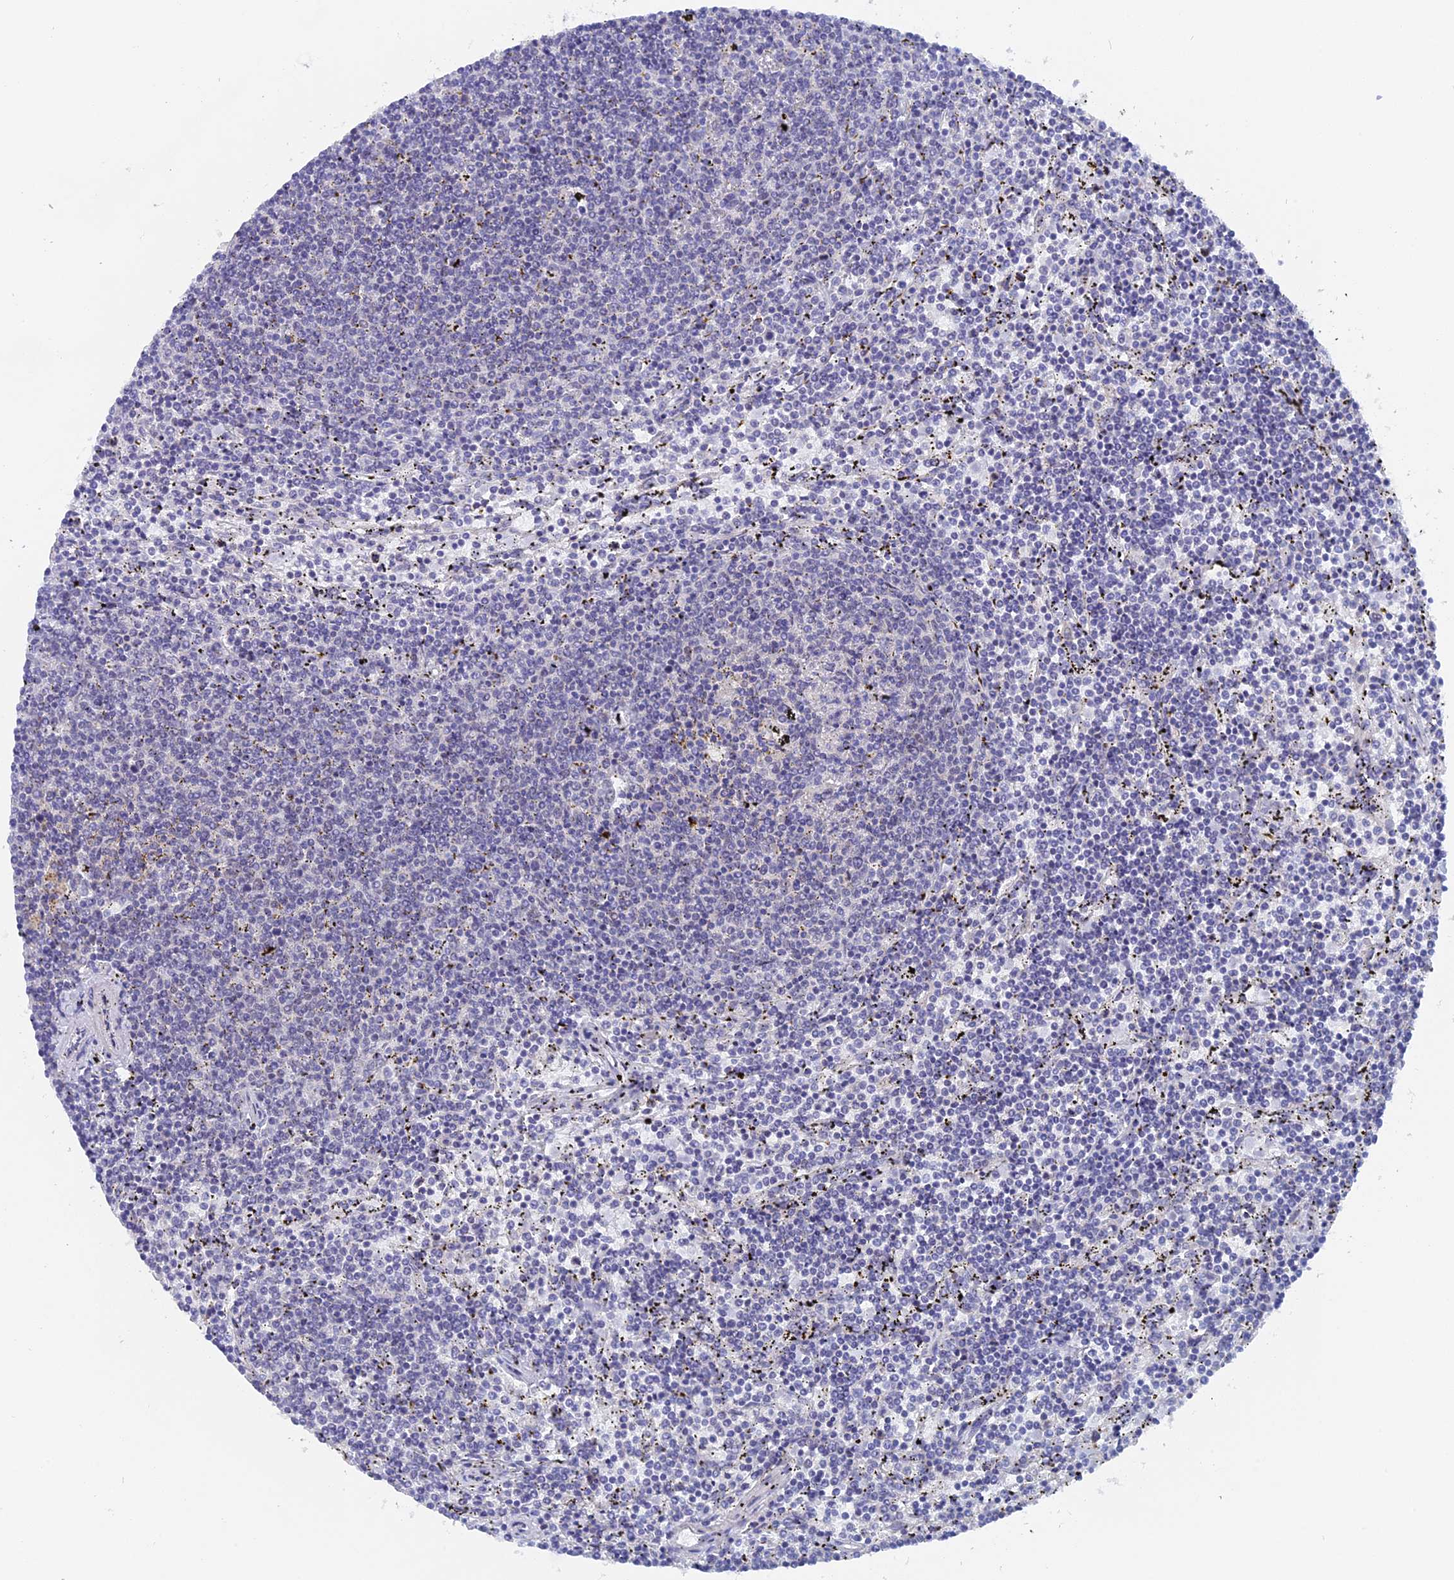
{"staining": {"intensity": "negative", "quantity": "none", "location": "none"}, "tissue": "lymphoma", "cell_type": "Tumor cells", "image_type": "cancer", "snomed": [{"axis": "morphology", "description": "Malignant lymphoma, non-Hodgkin's type, Low grade"}, {"axis": "topography", "description": "Spleen"}], "caption": "Micrograph shows no protein positivity in tumor cells of malignant lymphoma, non-Hodgkin's type (low-grade) tissue.", "gene": "BRD2", "patient": {"sex": "female", "age": 50}}